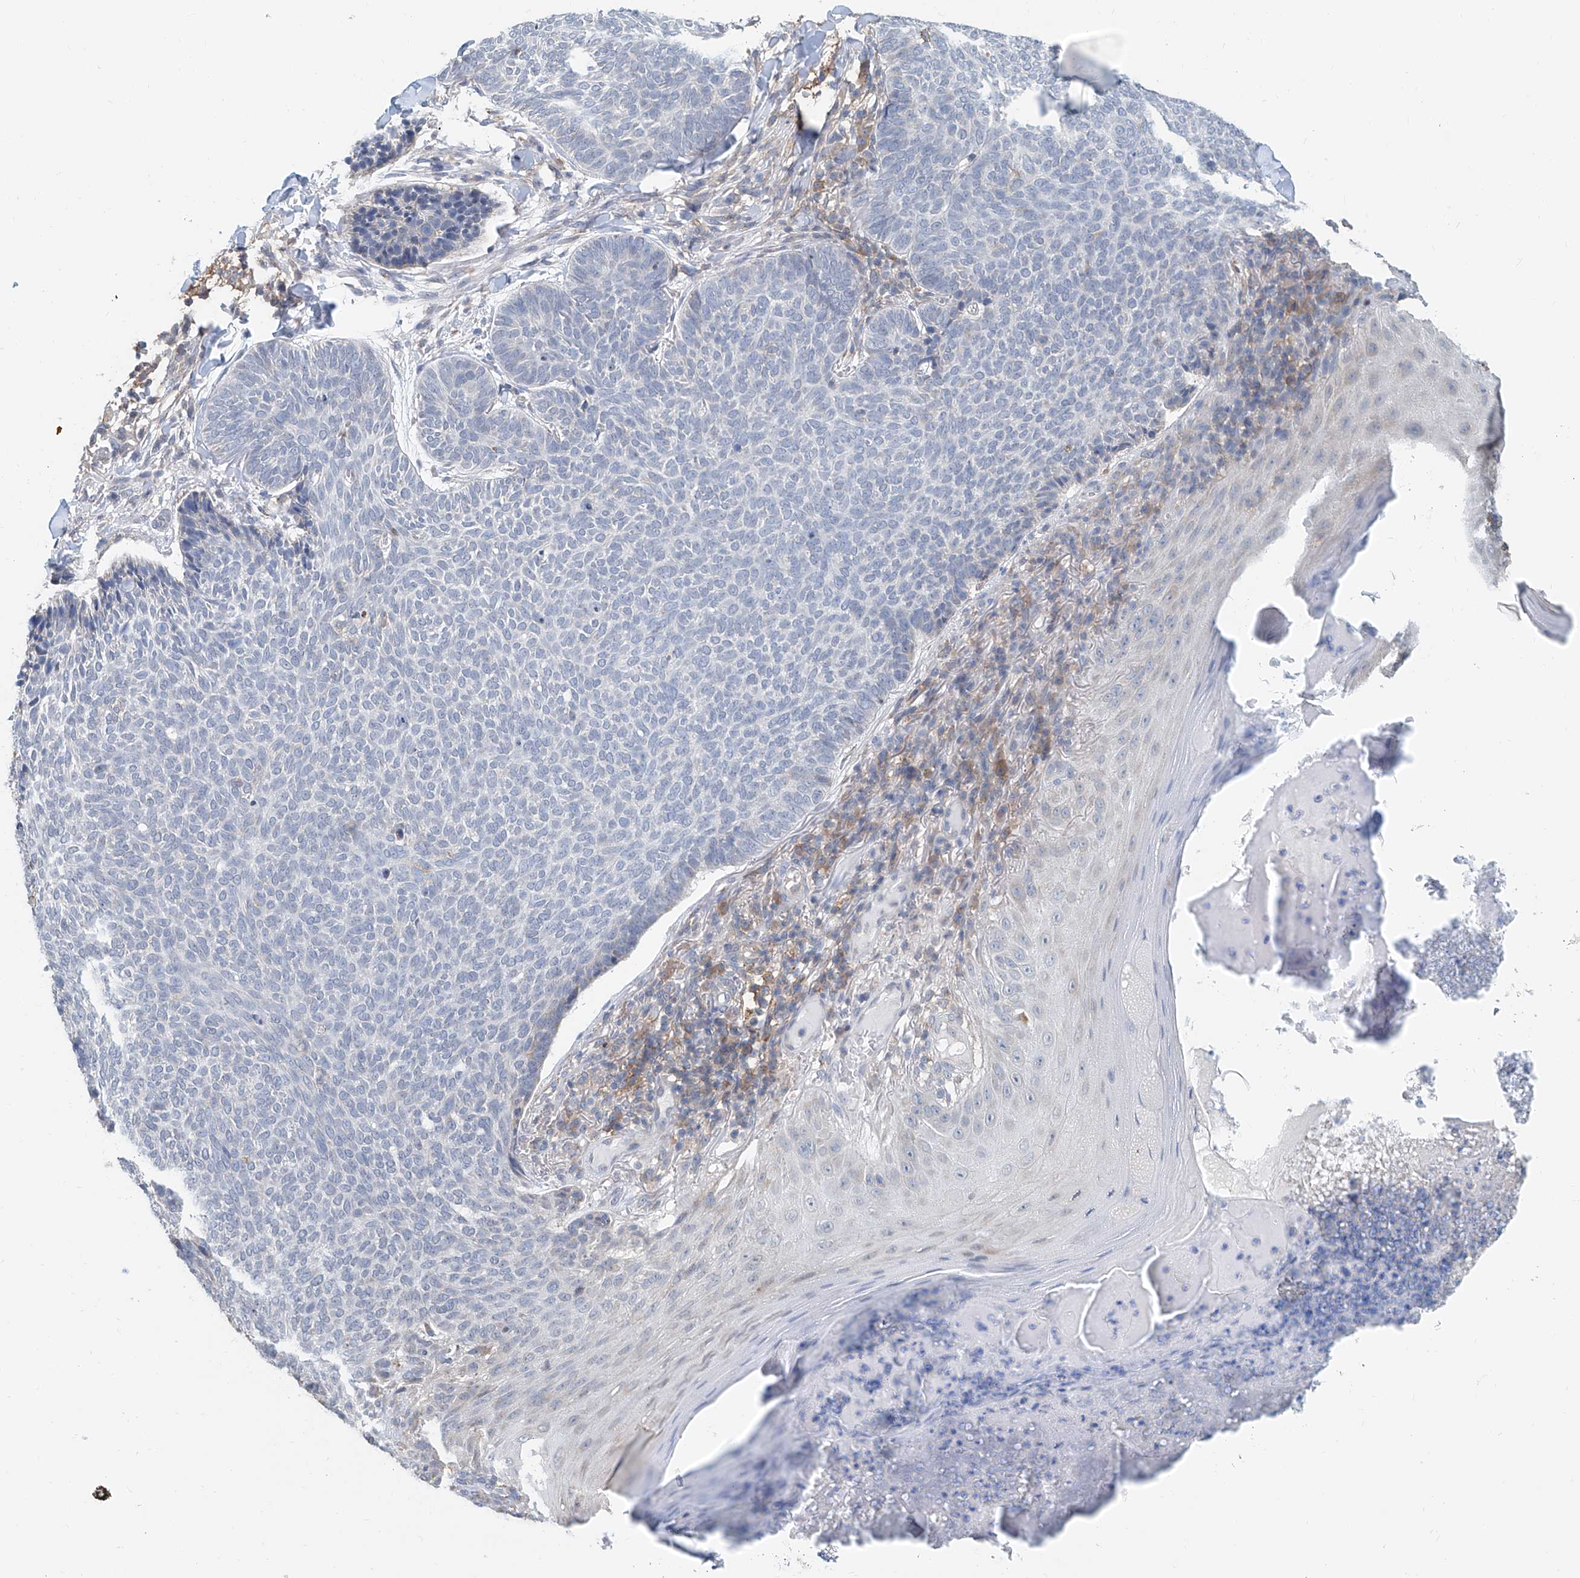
{"staining": {"intensity": "negative", "quantity": "none", "location": "none"}, "tissue": "skin cancer", "cell_type": "Tumor cells", "image_type": "cancer", "snomed": [{"axis": "morphology", "description": "Normal tissue, NOS"}, {"axis": "morphology", "description": "Basal cell carcinoma"}, {"axis": "topography", "description": "Skin"}], "caption": "IHC micrograph of skin cancer stained for a protein (brown), which shows no staining in tumor cells.", "gene": "KCNK10", "patient": {"sex": "male", "age": 50}}